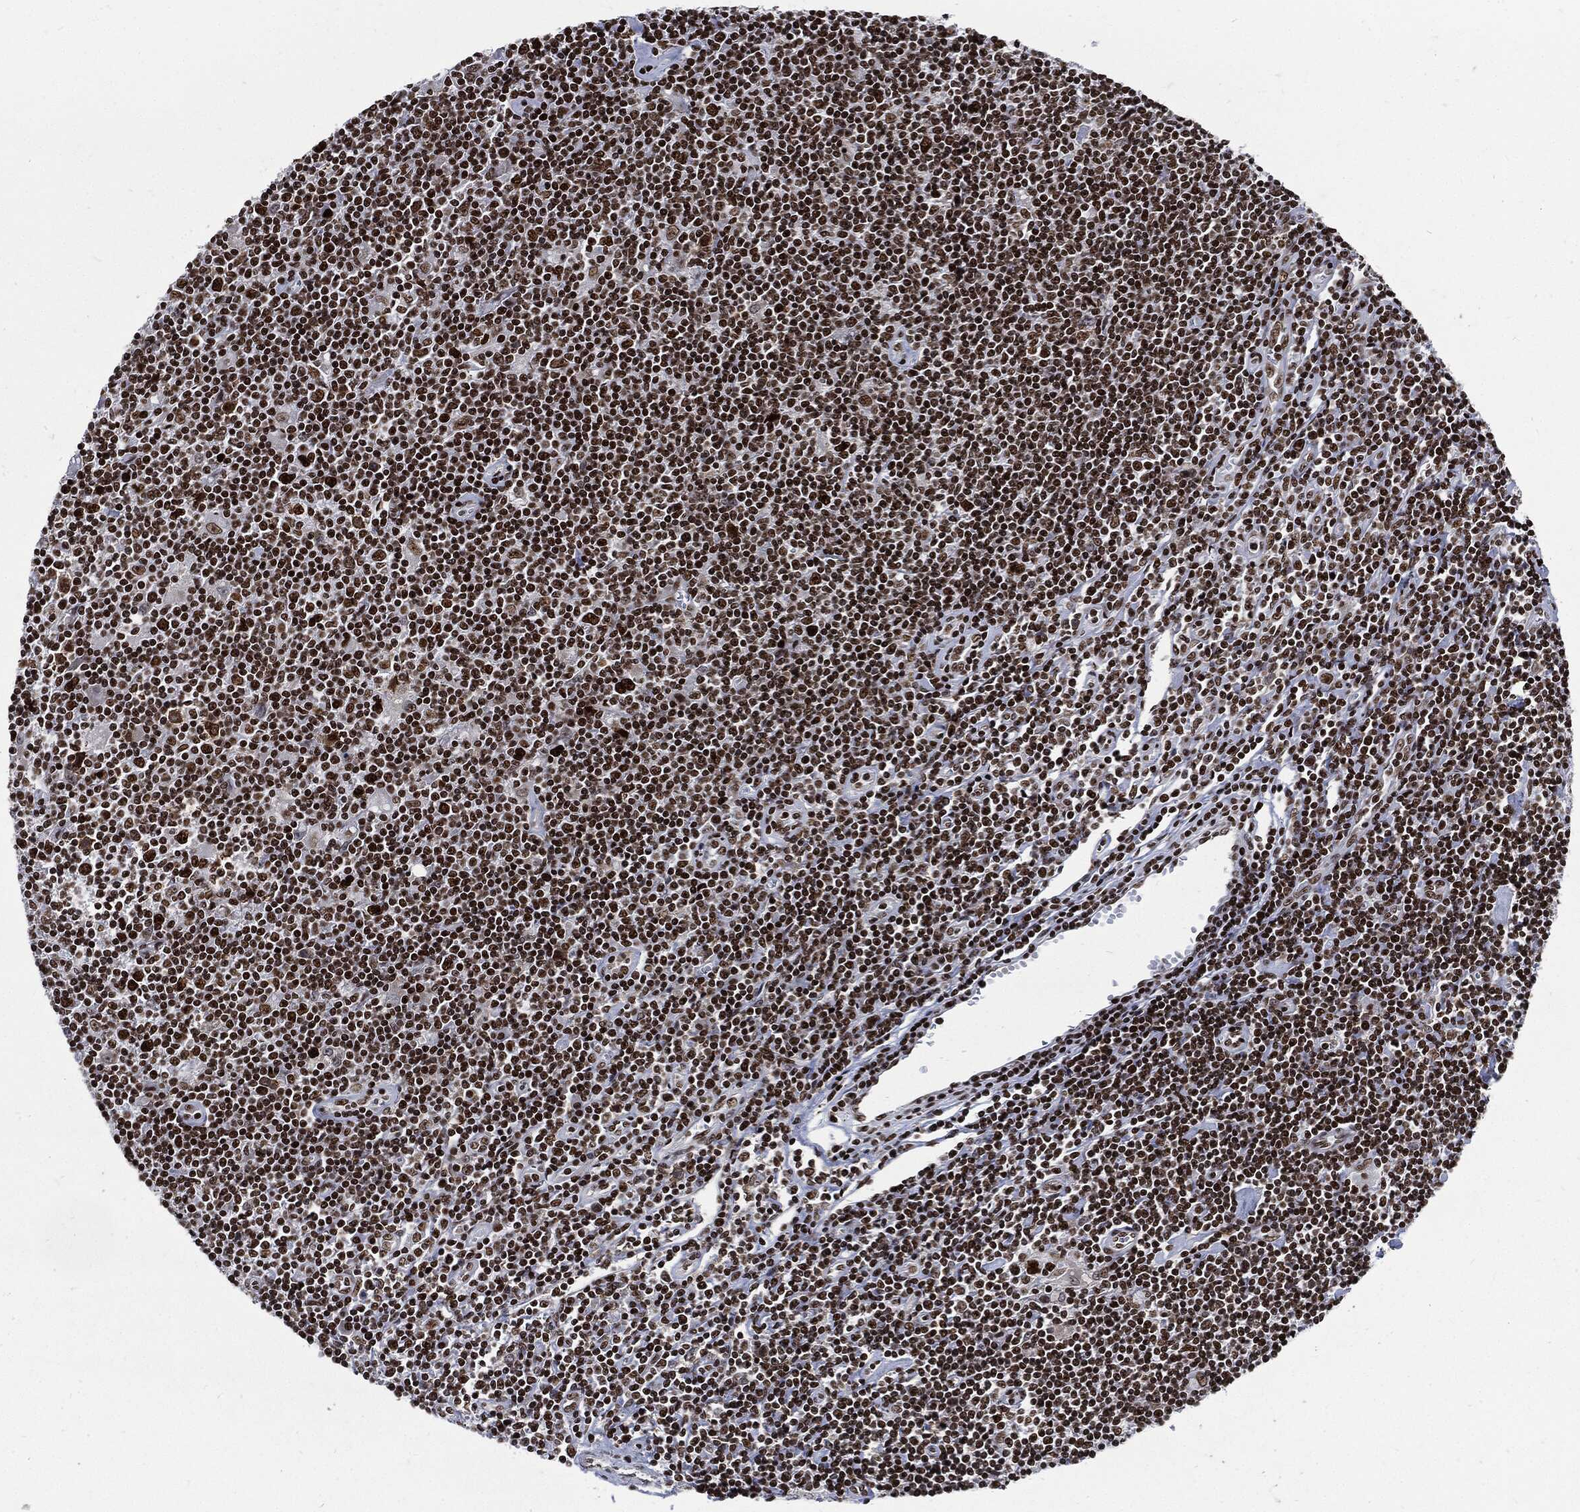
{"staining": {"intensity": "strong", "quantity": ">75%", "location": "nuclear"}, "tissue": "lymphoma", "cell_type": "Tumor cells", "image_type": "cancer", "snomed": [{"axis": "morphology", "description": "Hodgkin's disease, NOS"}, {"axis": "topography", "description": "Lymph node"}], "caption": "This histopathology image shows Hodgkin's disease stained with IHC to label a protein in brown. The nuclear of tumor cells show strong positivity for the protein. Nuclei are counter-stained blue.", "gene": "TERF2", "patient": {"sex": "male", "age": 40}}